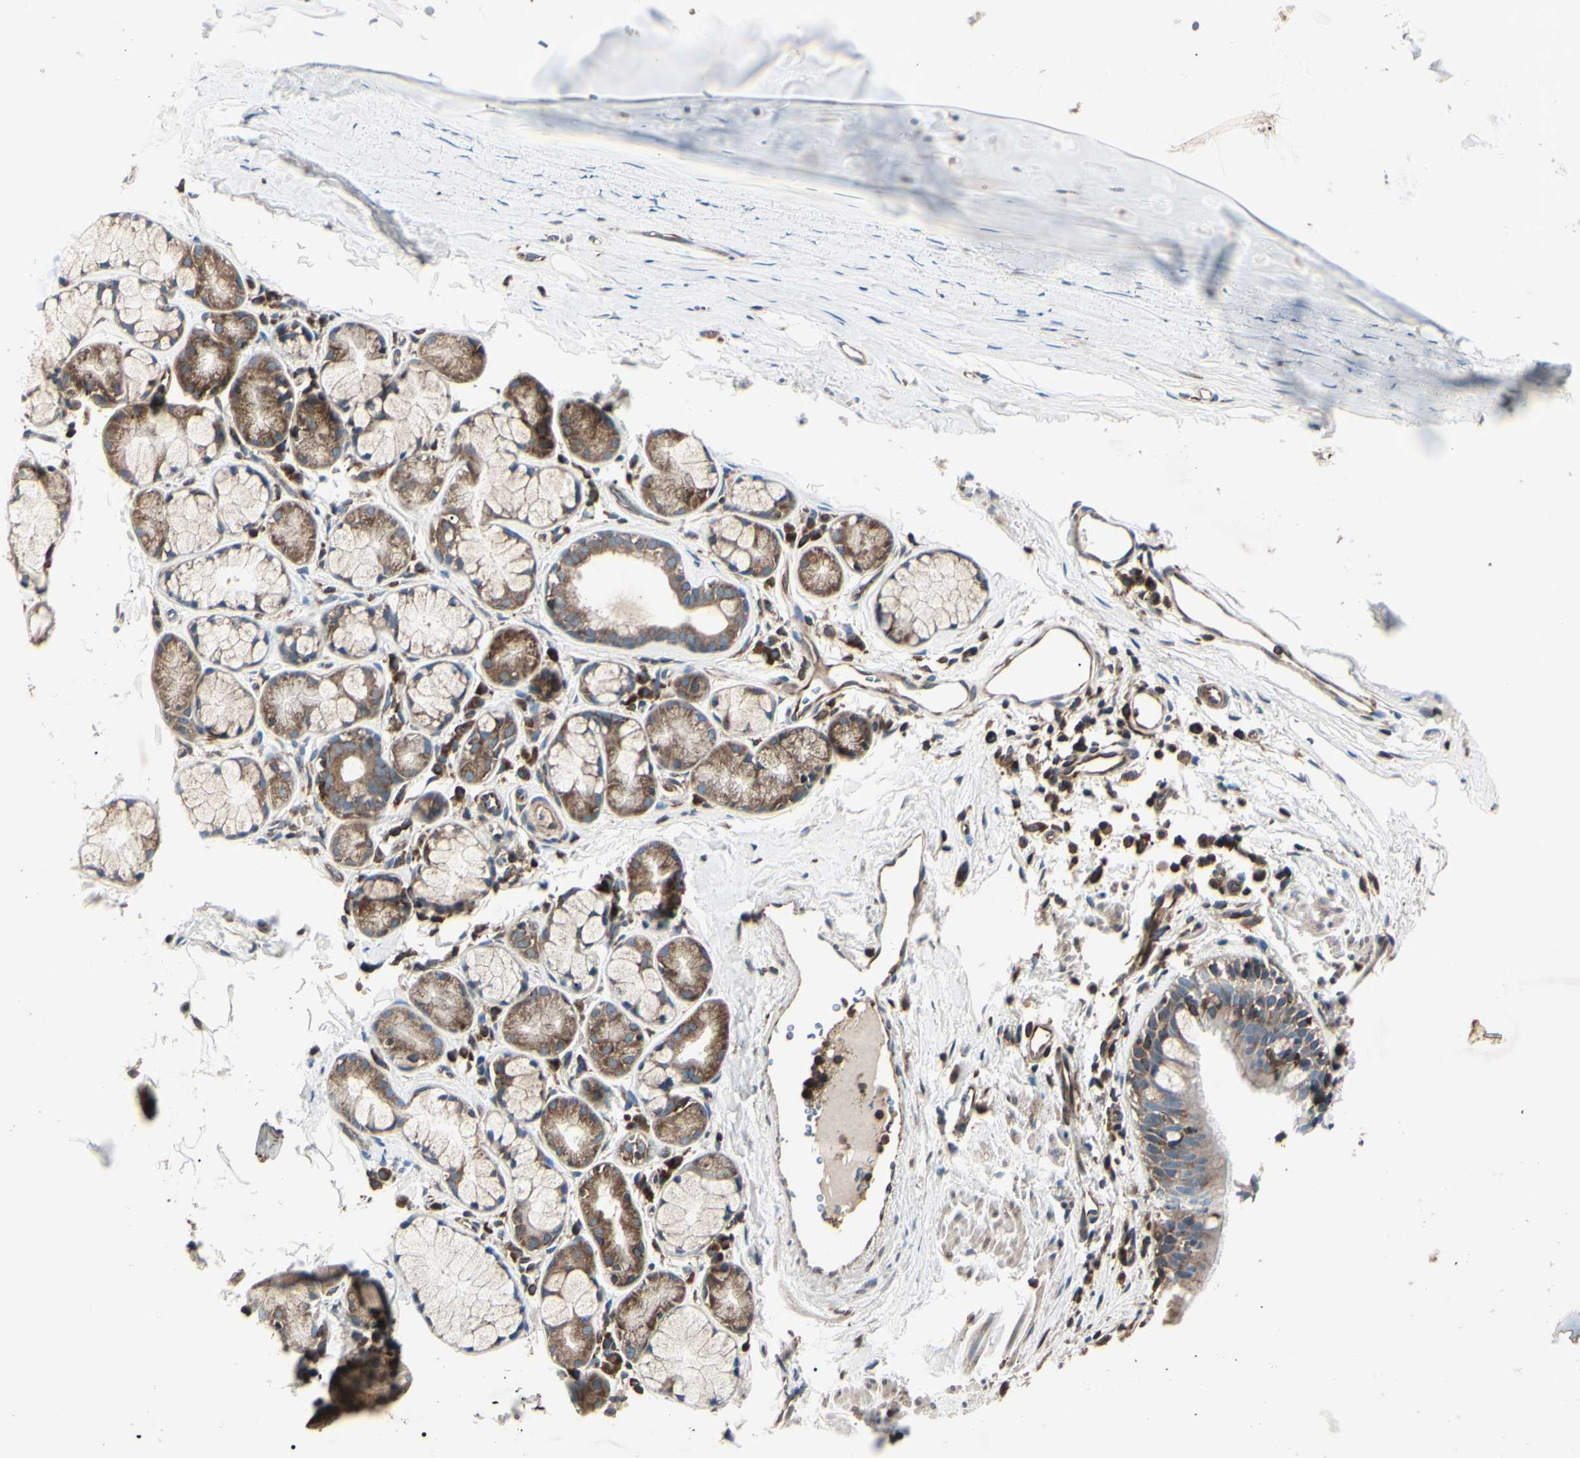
{"staining": {"intensity": "moderate", "quantity": ">75%", "location": "cytoplasmic/membranous"}, "tissue": "bronchus", "cell_type": "Respiratory epithelial cells", "image_type": "normal", "snomed": [{"axis": "morphology", "description": "Normal tissue, NOS"}, {"axis": "morphology", "description": "Malignant melanoma, Metastatic site"}, {"axis": "topography", "description": "Bronchus"}, {"axis": "topography", "description": "Lung"}], "caption": "An image showing moderate cytoplasmic/membranous staining in approximately >75% of respiratory epithelial cells in normal bronchus, as visualized by brown immunohistochemical staining.", "gene": "MAPRE1", "patient": {"sex": "male", "age": 64}}